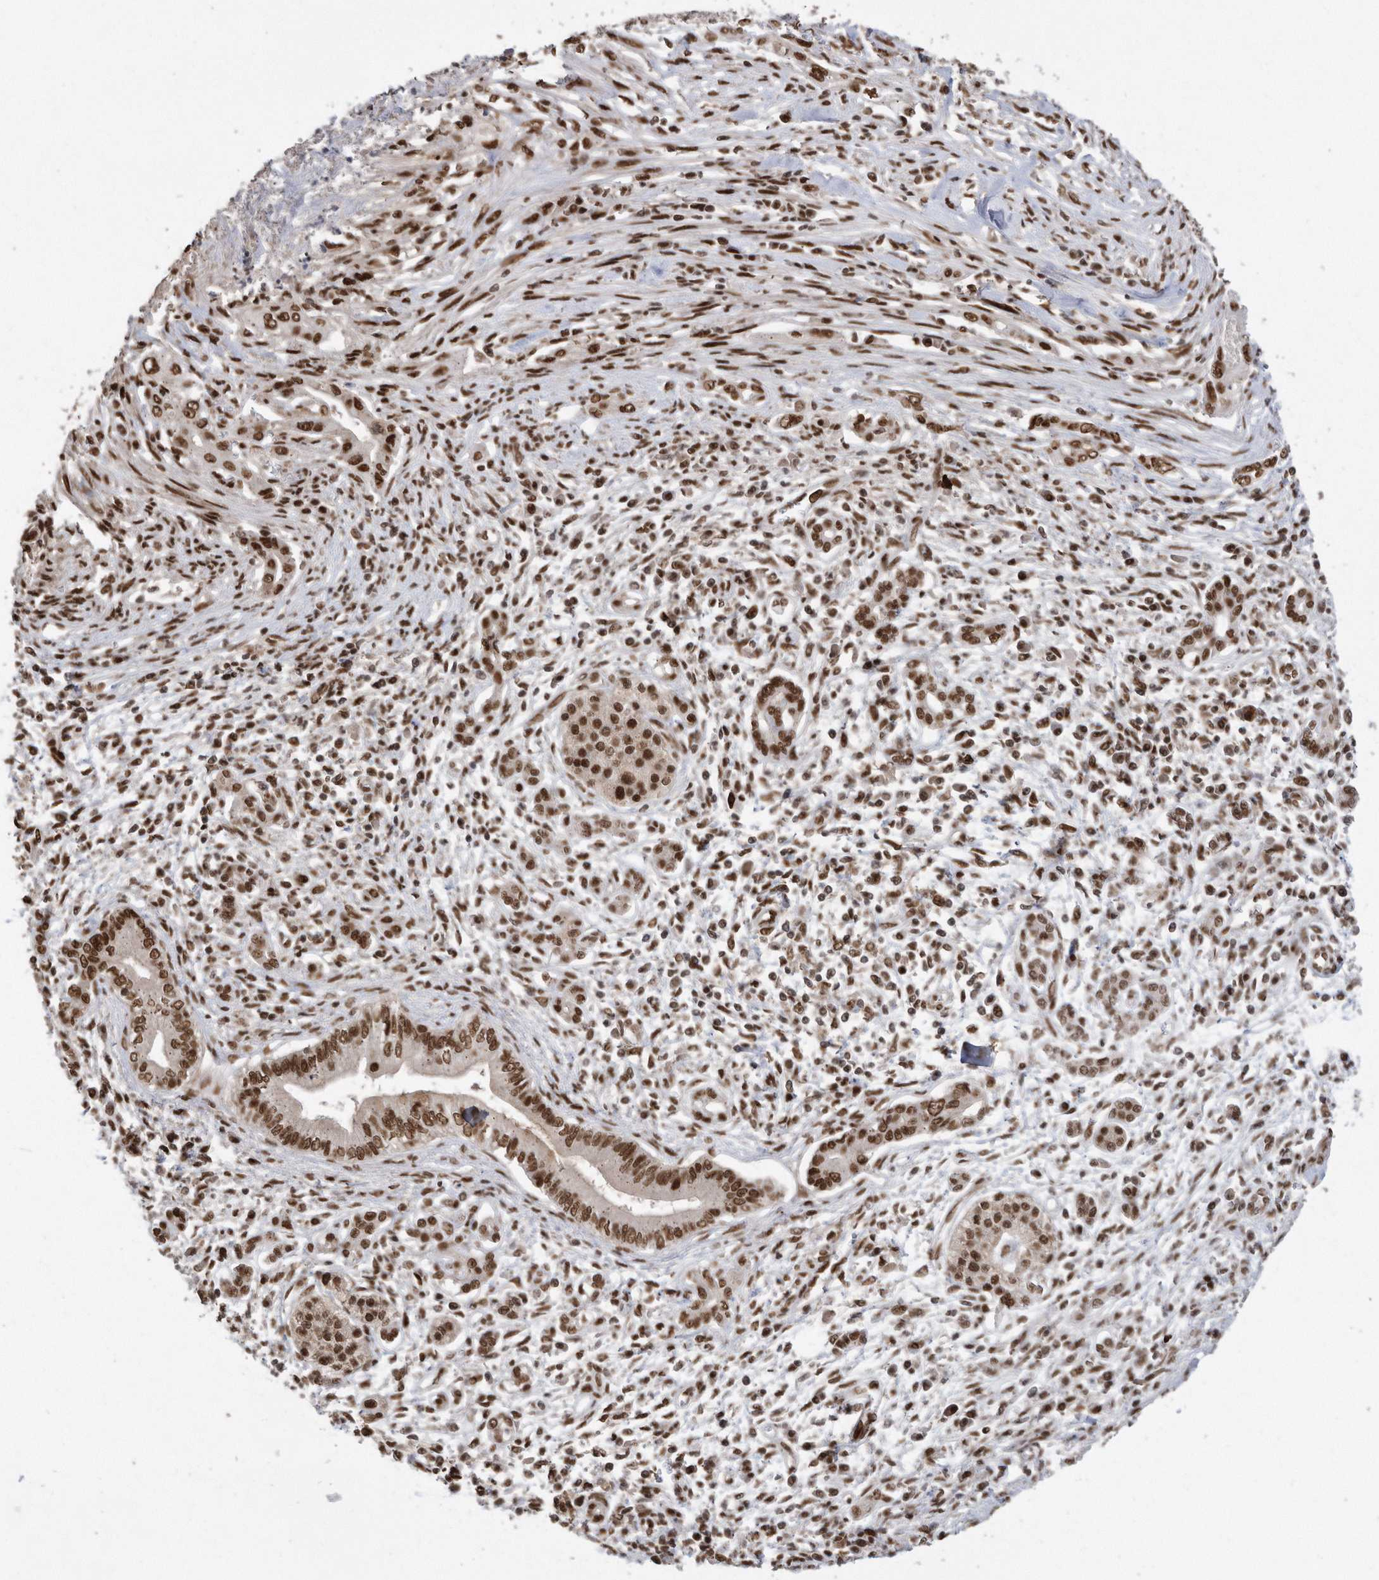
{"staining": {"intensity": "strong", "quantity": ">75%", "location": "nuclear"}, "tissue": "pancreatic cancer", "cell_type": "Tumor cells", "image_type": "cancer", "snomed": [{"axis": "morphology", "description": "Adenocarcinoma, NOS"}, {"axis": "topography", "description": "Pancreas"}], "caption": "Pancreatic cancer (adenocarcinoma) was stained to show a protein in brown. There is high levels of strong nuclear expression in about >75% of tumor cells.", "gene": "TDRD3", "patient": {"sex": "male", "age": 58}}